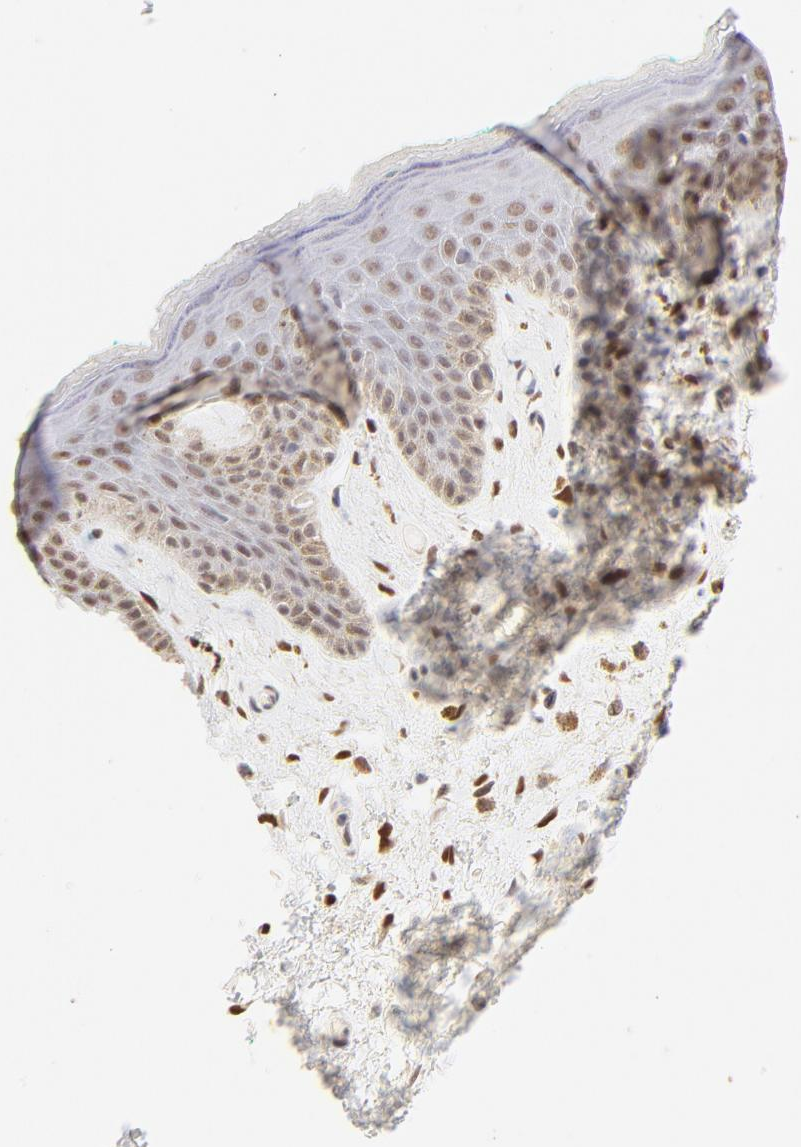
{"staining": {"intensity": "weak", "quantity": "25%-75%", "location": "cytoplasmic/membranous,nuclear"}, "tissue": "skin", "cell_type": "Epidermal cells", "image_type": "normal", "snomed": [{"axis": "morphology", "description": "Normal tissue, NOS"}, {"axis": "topography", "description": "Anal"}], "caption": "Immunohistochemistry (IHC) photomicrograph of normal human skin stained for a protein (brown), which exhibits low levels of weak cytoplasmic/membranous,nuclear positivity in about 25%-75% of epidermal cells.", "gene": "PBX1", "patient": {"sex": "male", "age": 74}}